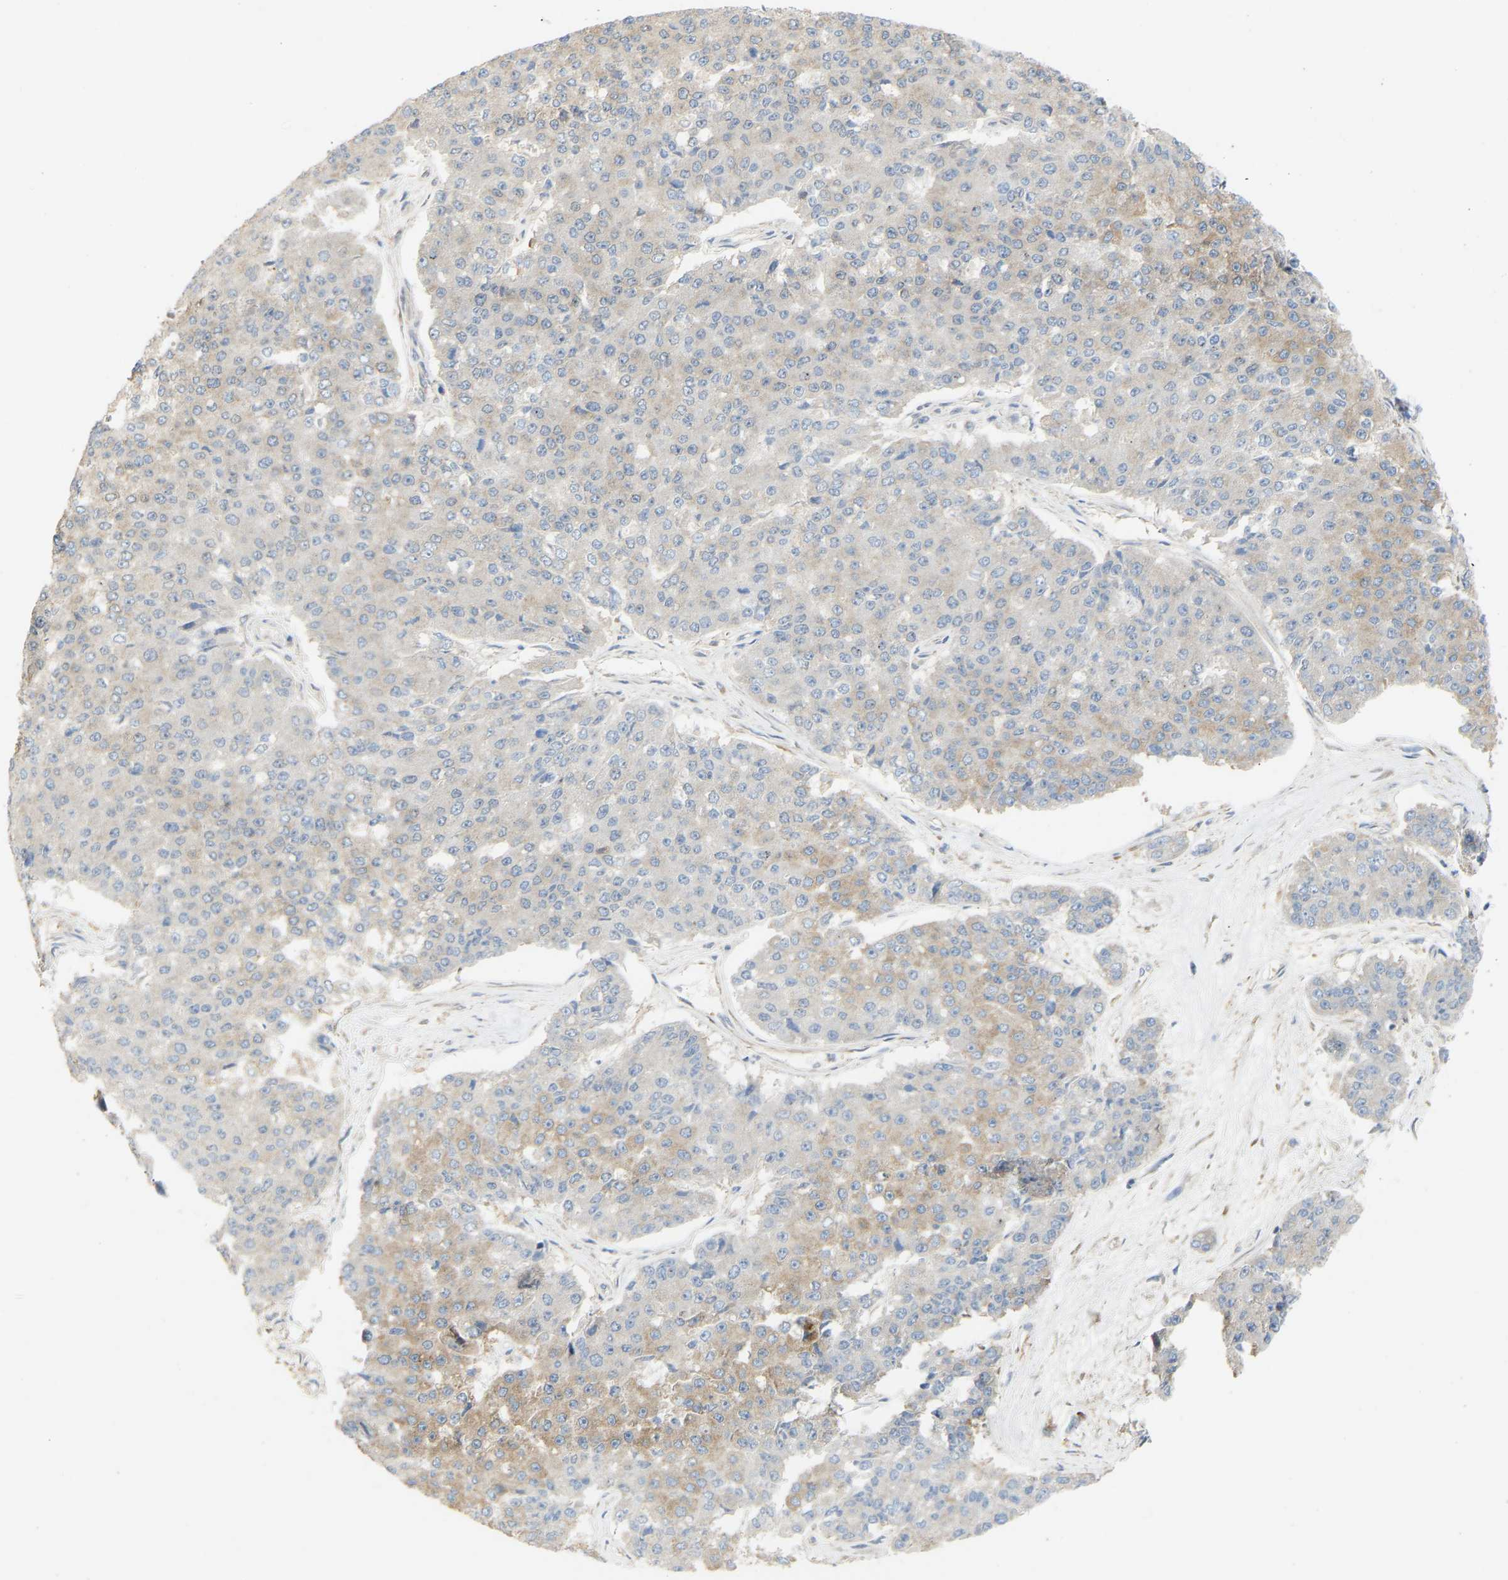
{"staining": {"intensity": "moderate", "quantity": "<25%", "location": "cytoplasmic/membranous"}, "tissue": "pancreatic cancer", "cell_type": "Tumor cells", "image_type": "cancer", "snomed": [{"axis": "morphology", "description": "Adenocarcinoma, NOS"}, {"axis": "topography", "description": "Pancreas"}], "caption": "A low amount of moderate cytoplasmic/membranous staining is seen in about <25% of tumor cells in pancreatic cancer tissue.", "gene": "PTPN4", "patient": {"sex": "male", "age": 50}}